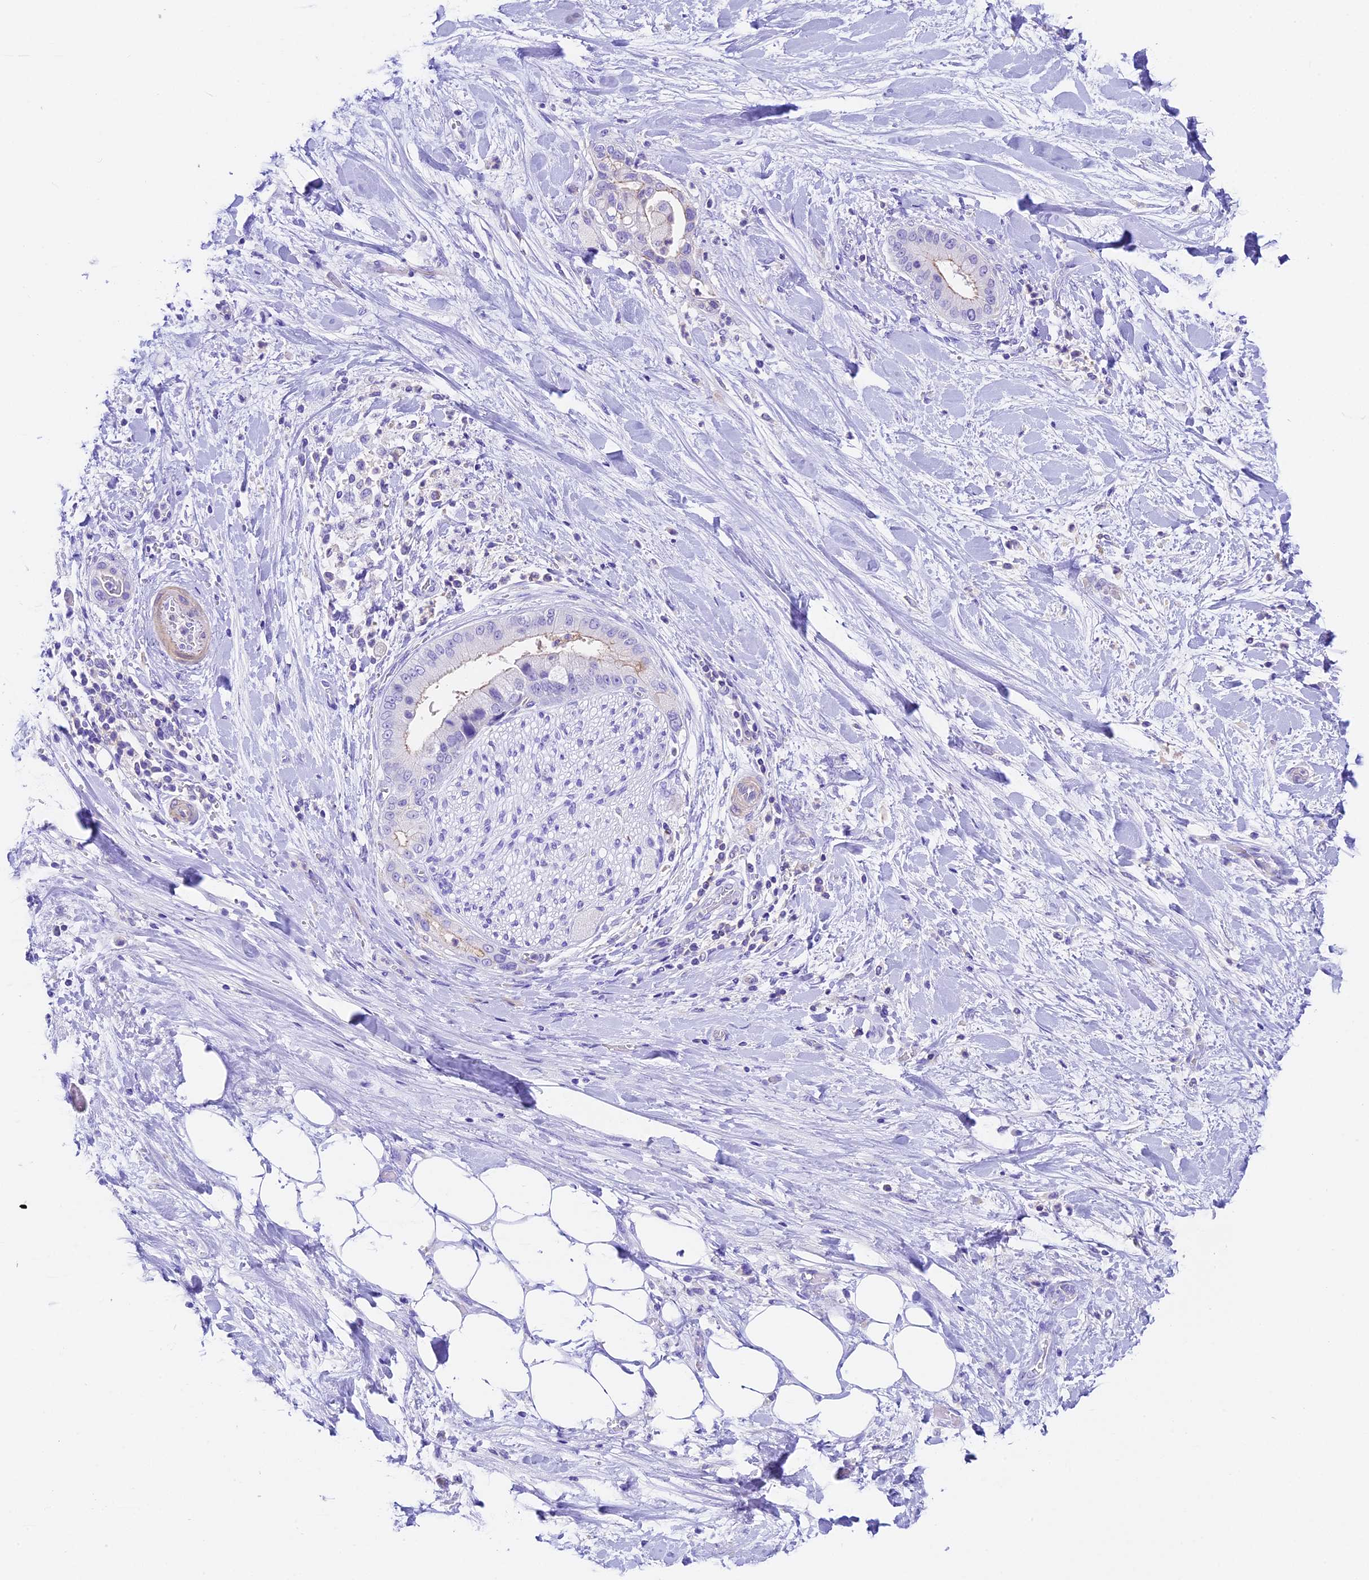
{"staining": {"intensity": "negative", "quantity": "none", "location": "none"}, "tissue": "liver cancer", "cell_type": "Tumor cells", "image_type": "cancer", "snomed": [{"axis": "morphology", "description": "Cholangiocarcinoma"}, {"axis": "topography", "description": "Liver"}], "caption": "The micrograph reveals no significant positivity in tumor cells of liver cancer (cholangiocarcinoma).", "gene": "TBC1D1", "patient": {"sex": "female", "age": 54}}